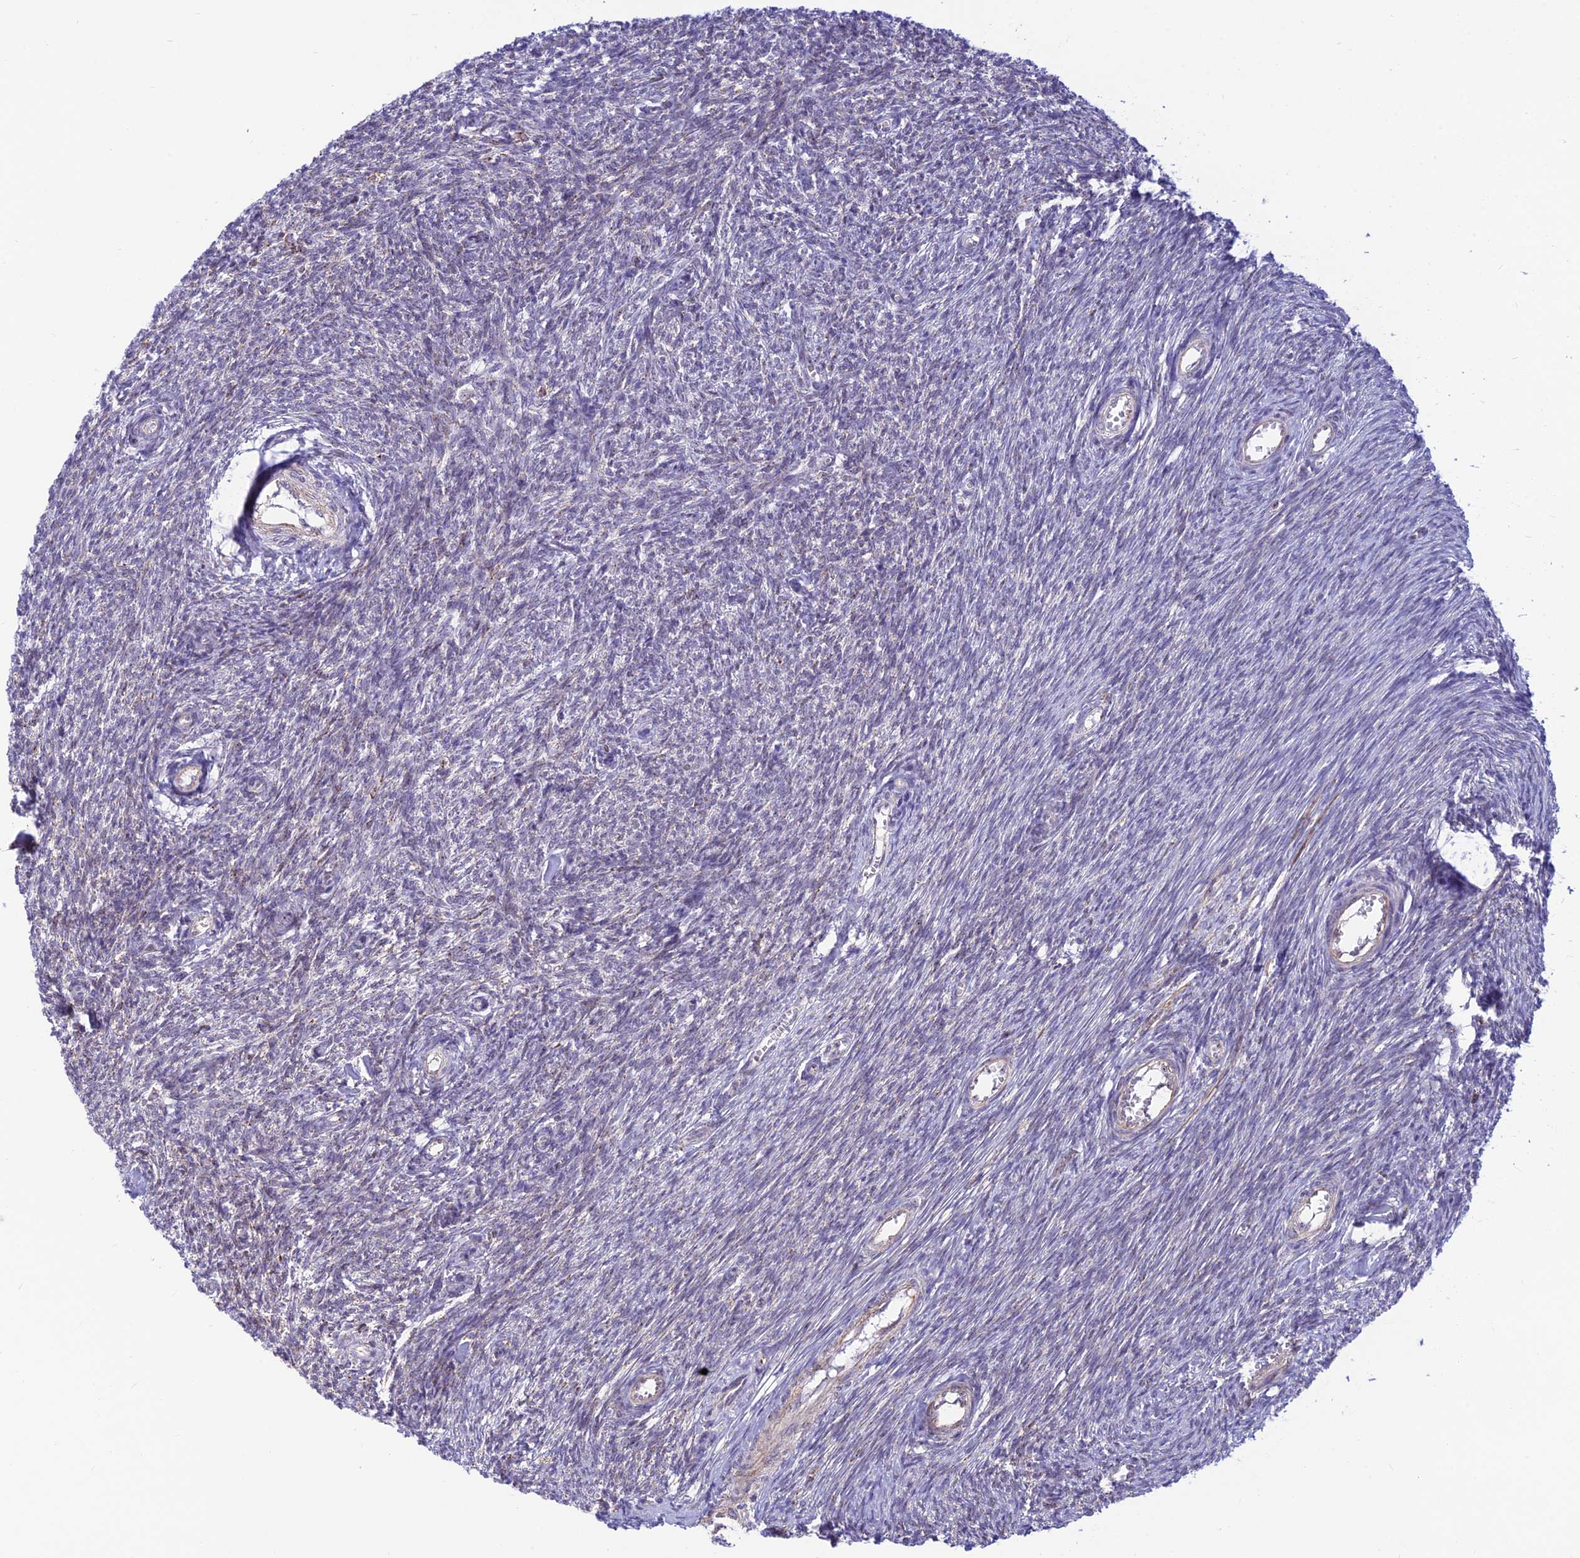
{"staining": {"intensity": "negative", "quantity": "none", "location": "none"}, "tissue": "ovary", "cell_type": "Ovarian stroma cells", "image_type": "normal", "snomed": [{"axis": "morphology", "description": "Normal tissue, NOS"}, {"axis": "topography", "description": "Ovary"}], "caption": "High magnification brightfield microscopy of benign ovary stained with DAB (3,3'-diaminobenzidine) (brown) and counterstained with hematoxylin (blue): ovarian stroma cells show no significant positivity. (IHC, brightfield microscopy, high magnification).", "gene": "POLR1G", "patient": {"sex": "female", "age": 44}}